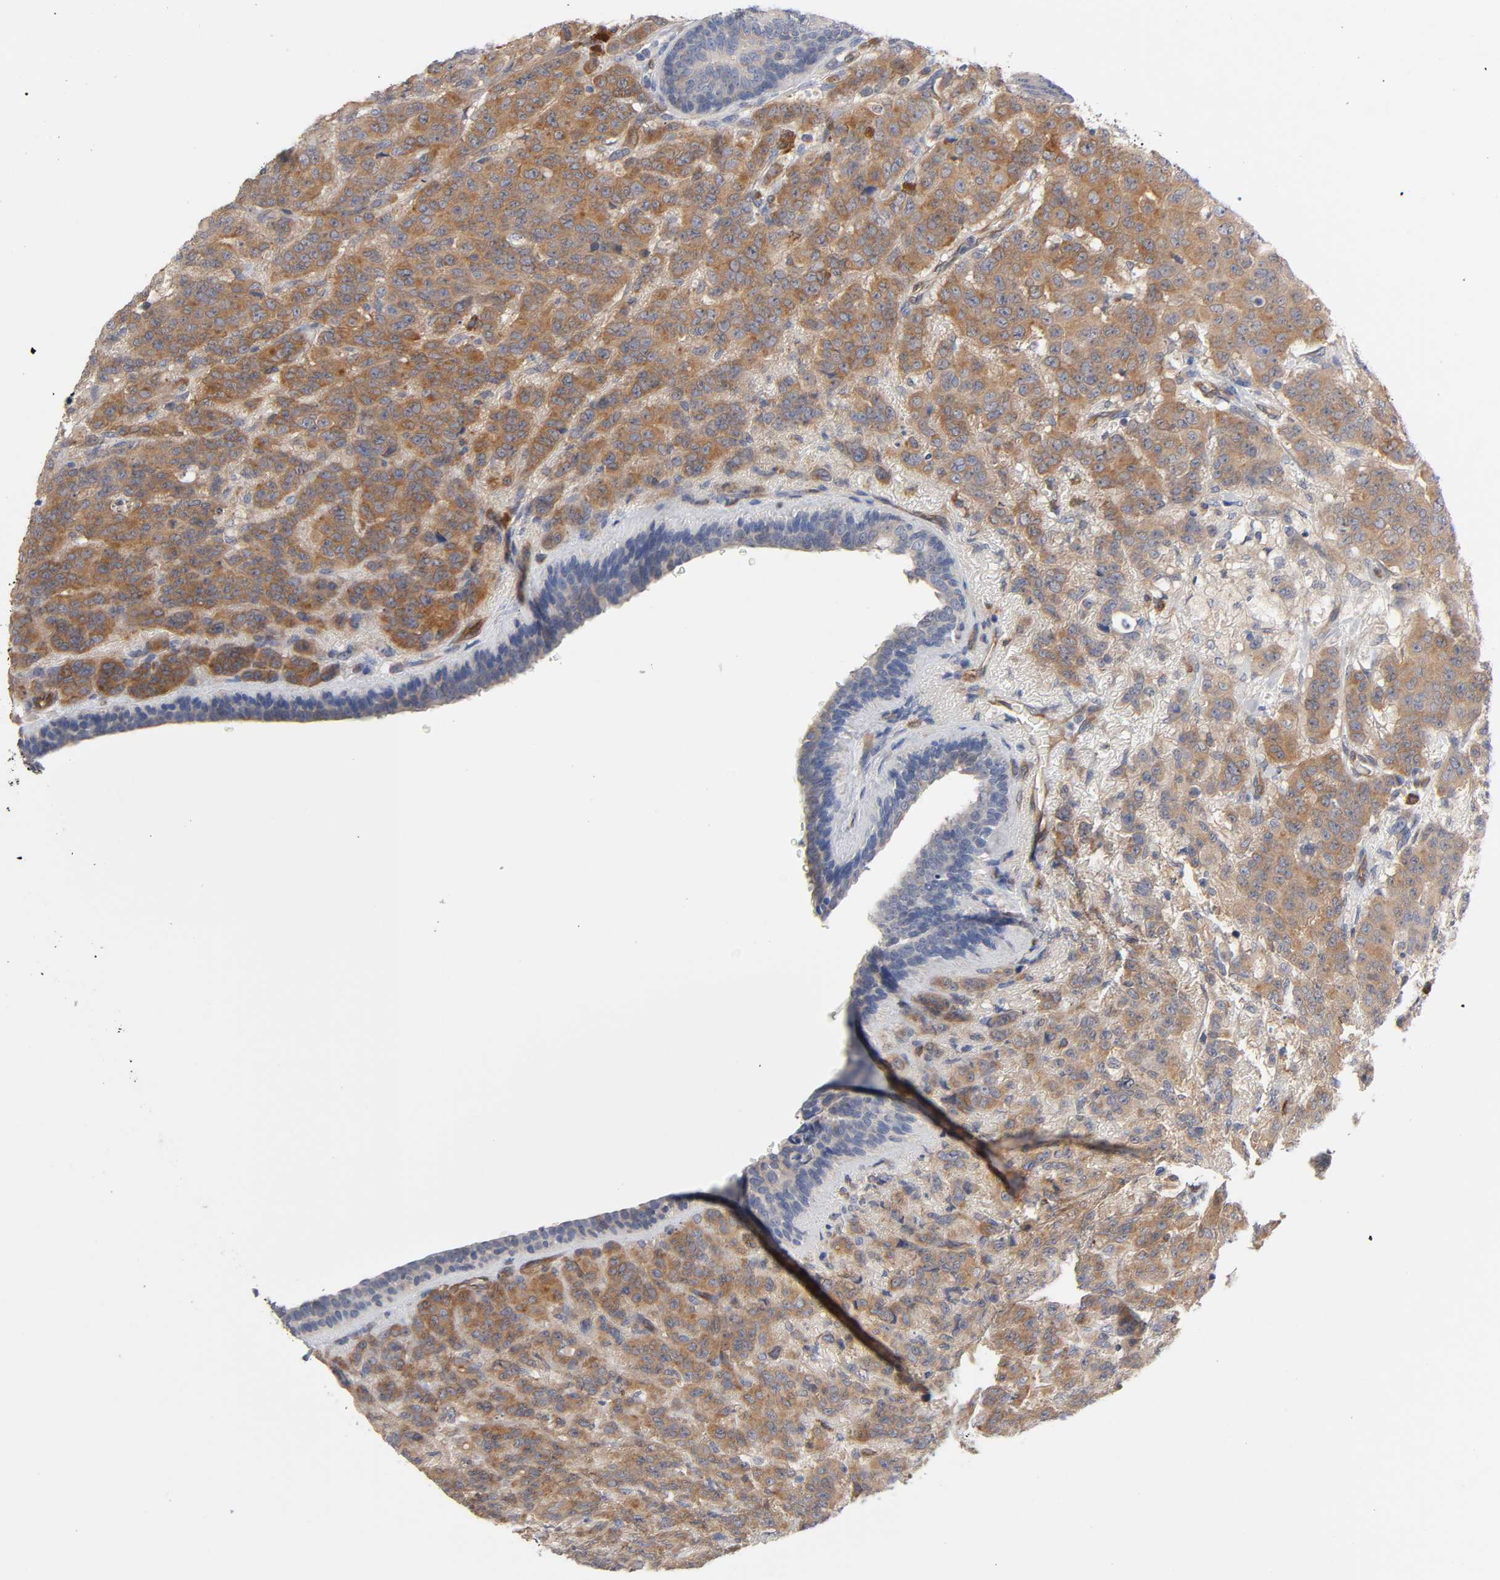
{"staining": {"intensity": "moderate", "quantity": ">75%", "location": "cytoplasmic/membranous"}, "tissue": "breast cancer", "cell_type": "Tumor cells", "image_type": "cancer", "snomed": [{"axis": "morphology", "description": "Duct carcinoma"}, {"axis": "topography", "description": "Breast"}], "caption": "High-power microscopy captured an immunohistochemistry (IHC) micrograph of invasive ductal carcinoma (breast), revealing moderate cytoplasmic/membranous staining in approximately >75% of tumor cells. The staining is performed using DAB brown chromogen to label protein expression. The nuclei are counter-stained blue using hematoxylin.", "gene": "RAB13", "patient": {"sex": "female", "age": 40}}